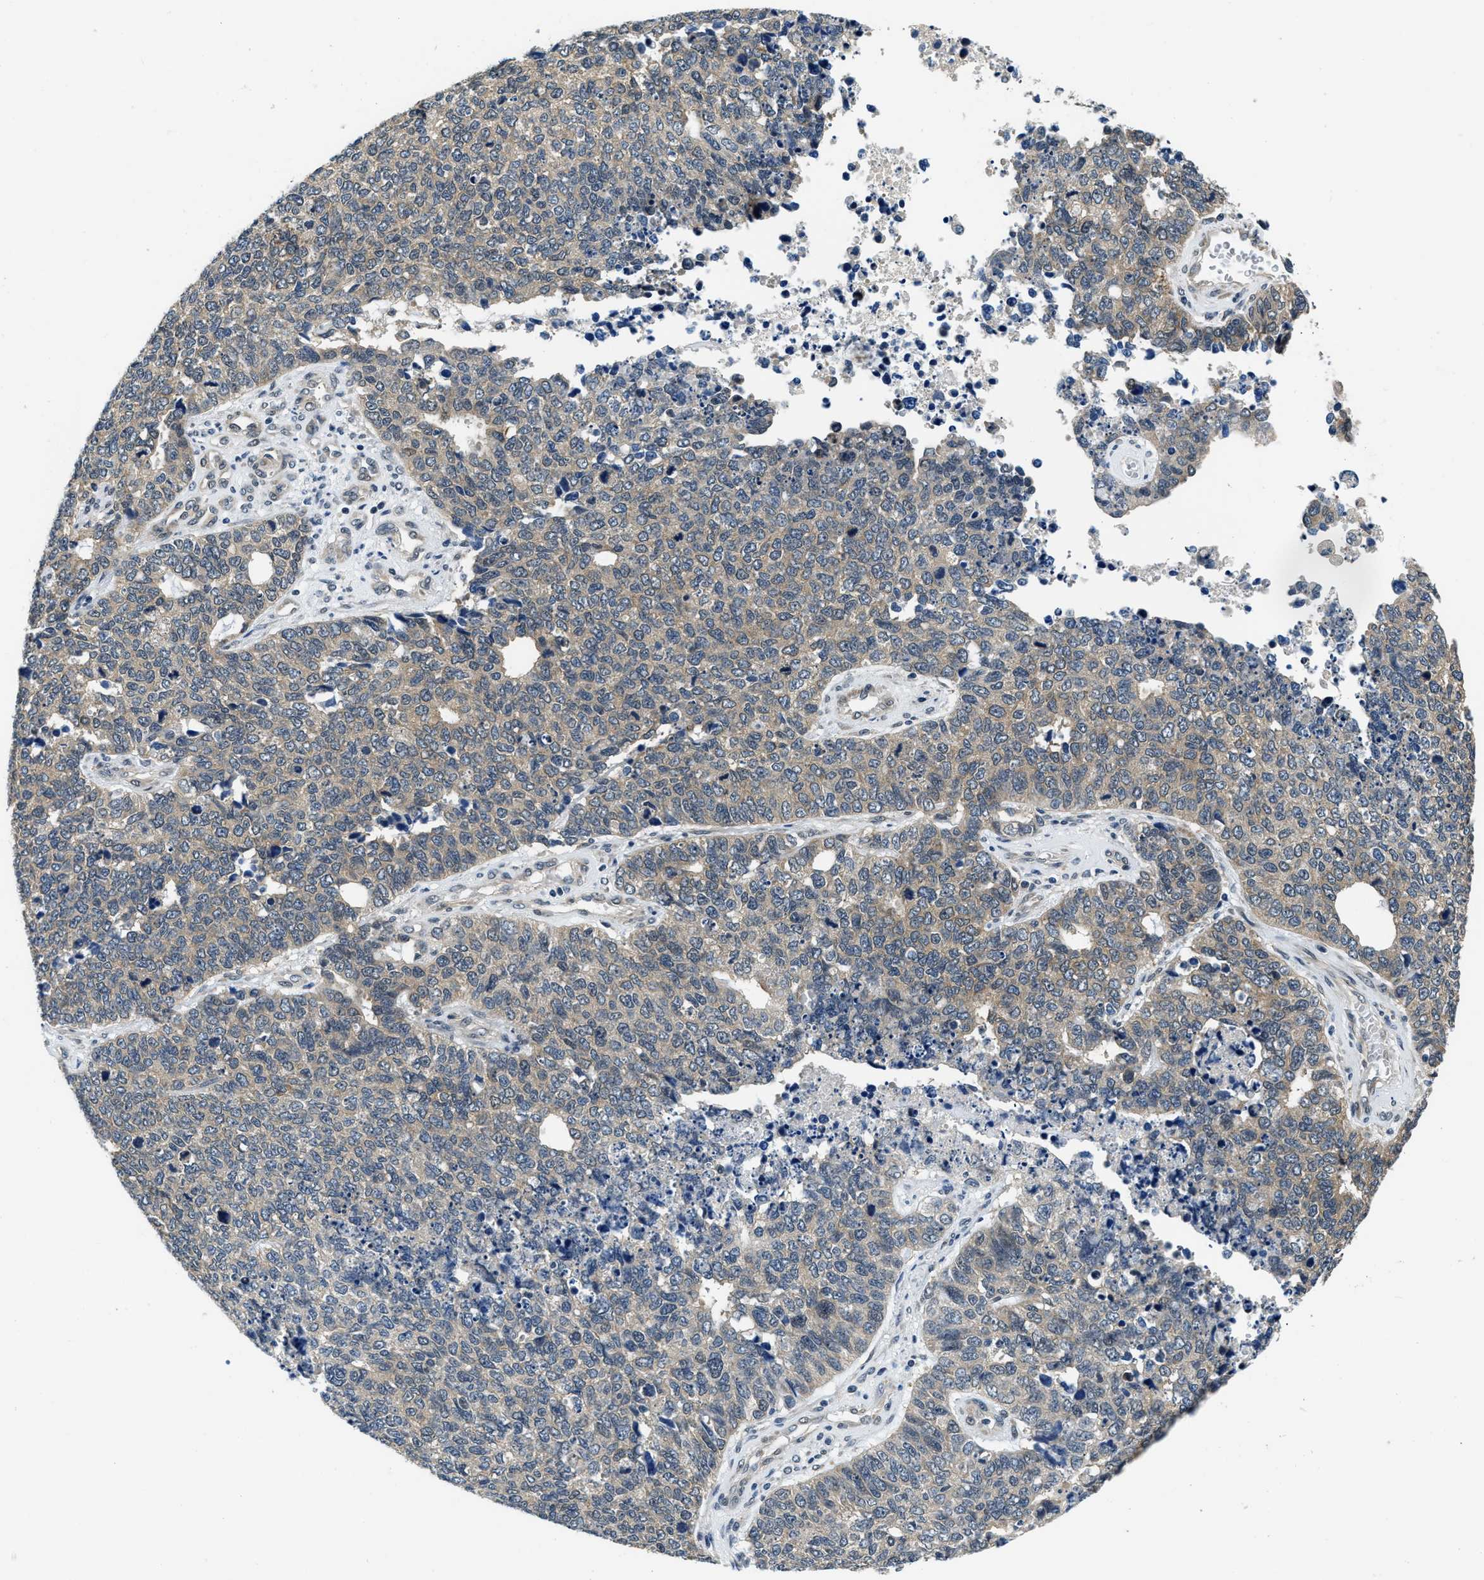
{"staining": {"intensity": "weak", "quantity": ">75%", "location": "cytoplasmic/membranous"}, "tissue": "cervical cancer", "cell_type": "Tumor cells", "image_type": "cancer", "snomed": [{"axis": "morphology", "description": "Squamous cell carcinoma, NOS"}, {"axis": "topography", "description": "Cervix"}], "caption": "Cervical squamous cell carcinoma stained with immunohistochemistry shows weak cytoplasmic/membranous staining in approximately >75% of tumor cells.", "gene": "SMAD4", "patient": {"sex": "female", "age": 63}}